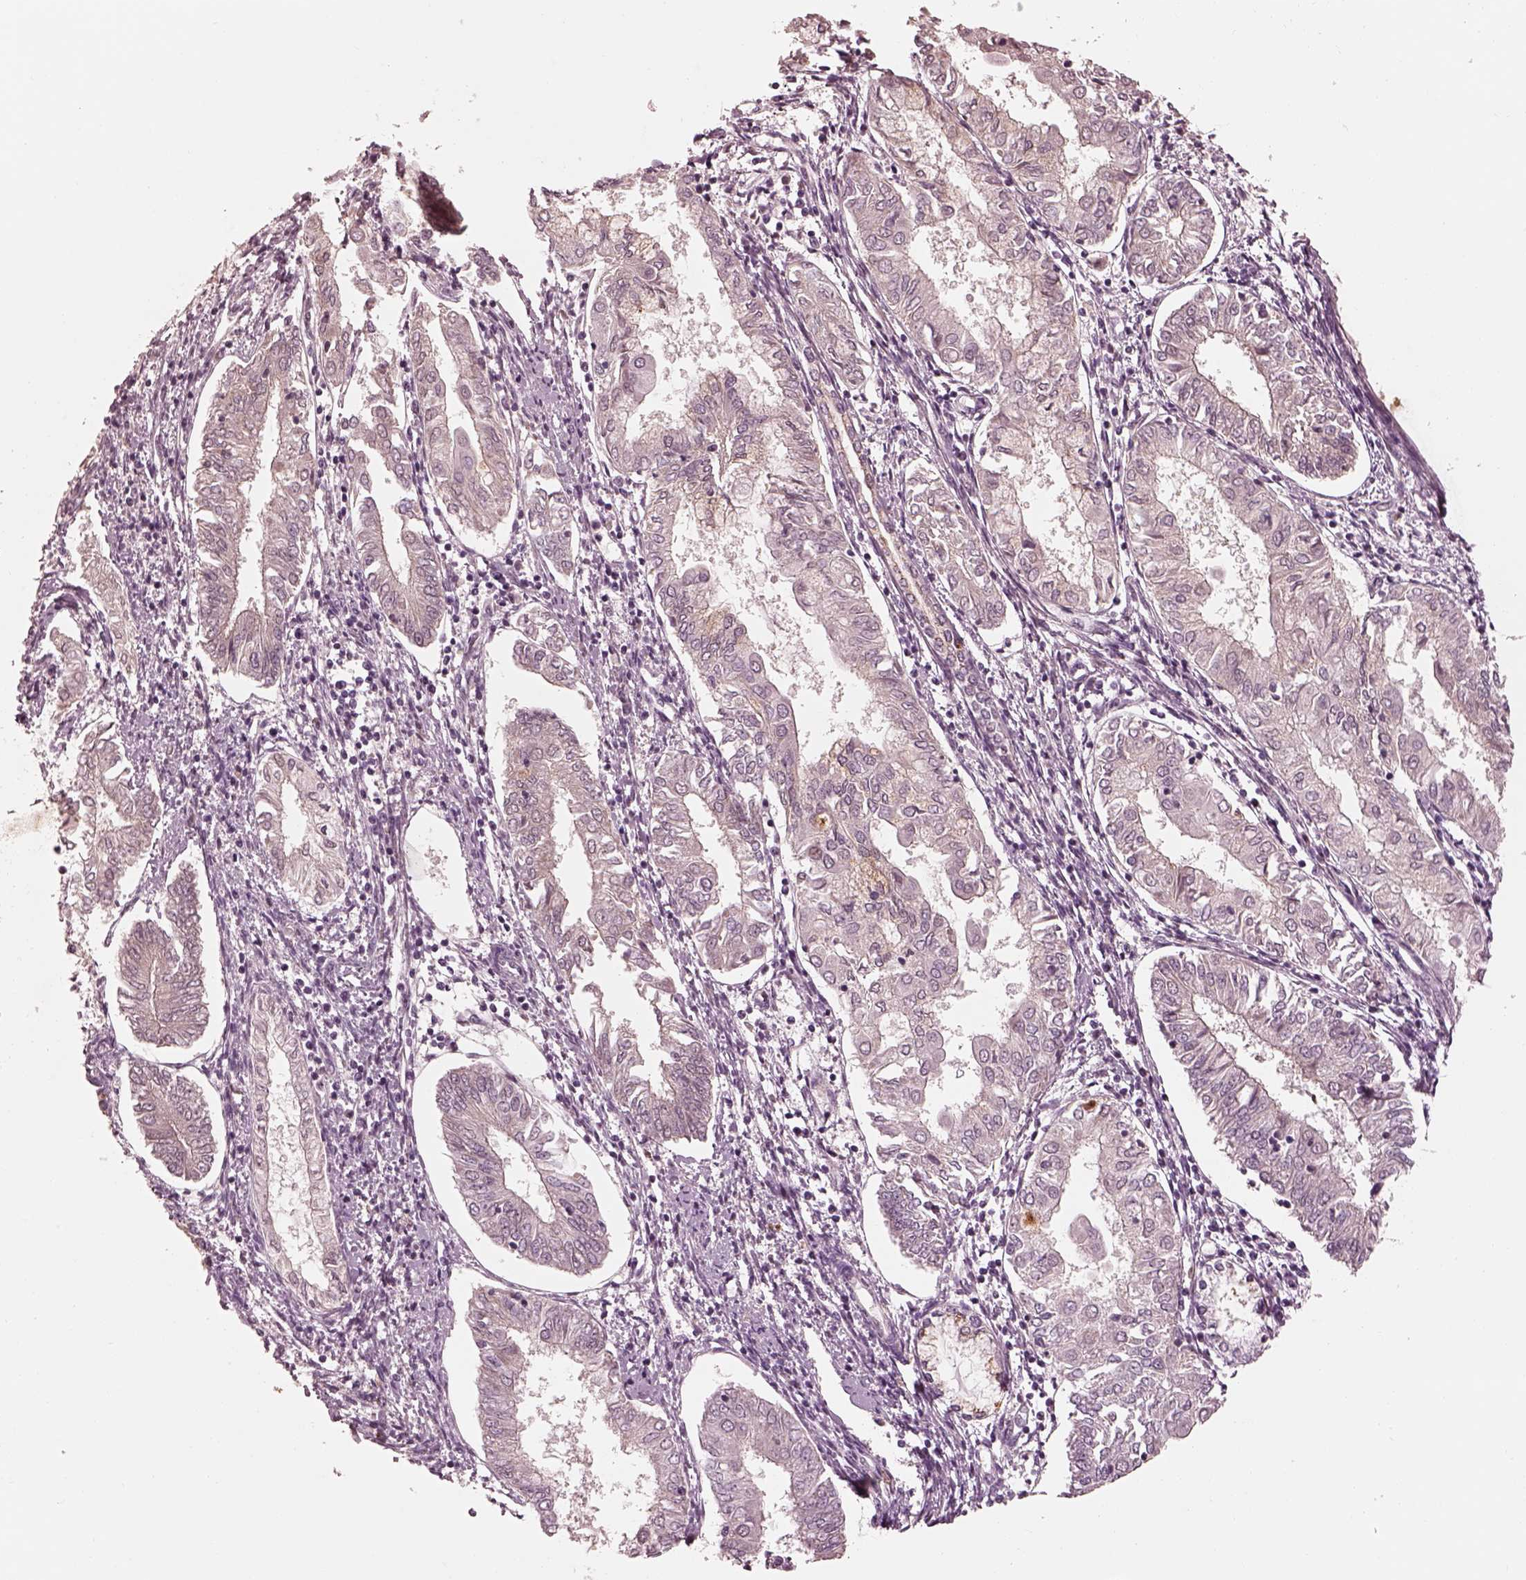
{"staining": {"intensity": "moderate", "quantity": "<25%", "location": "cytoplasmic/membranous"}, "tissue": "endometrial cancer", "cell_type": "Tumor cells", "image_type": "cancer", "snomed": [{"axis": "morphology", "description": "Adenocarcinoma, NOS"}, {"axis": "topography", "description": "Endometrium"}], "caption": "Adenocarcinoma (endometrial) stained for a protein displays moderate cytoplasmic/membranous positivity in tumor cells. (DAB (3,3'-diaminobenzidine) IHC, brown staining for protein, blue staining for nuclei).", "gene": "KCNA2", "patient": {"sex": "female", "age": 68}}